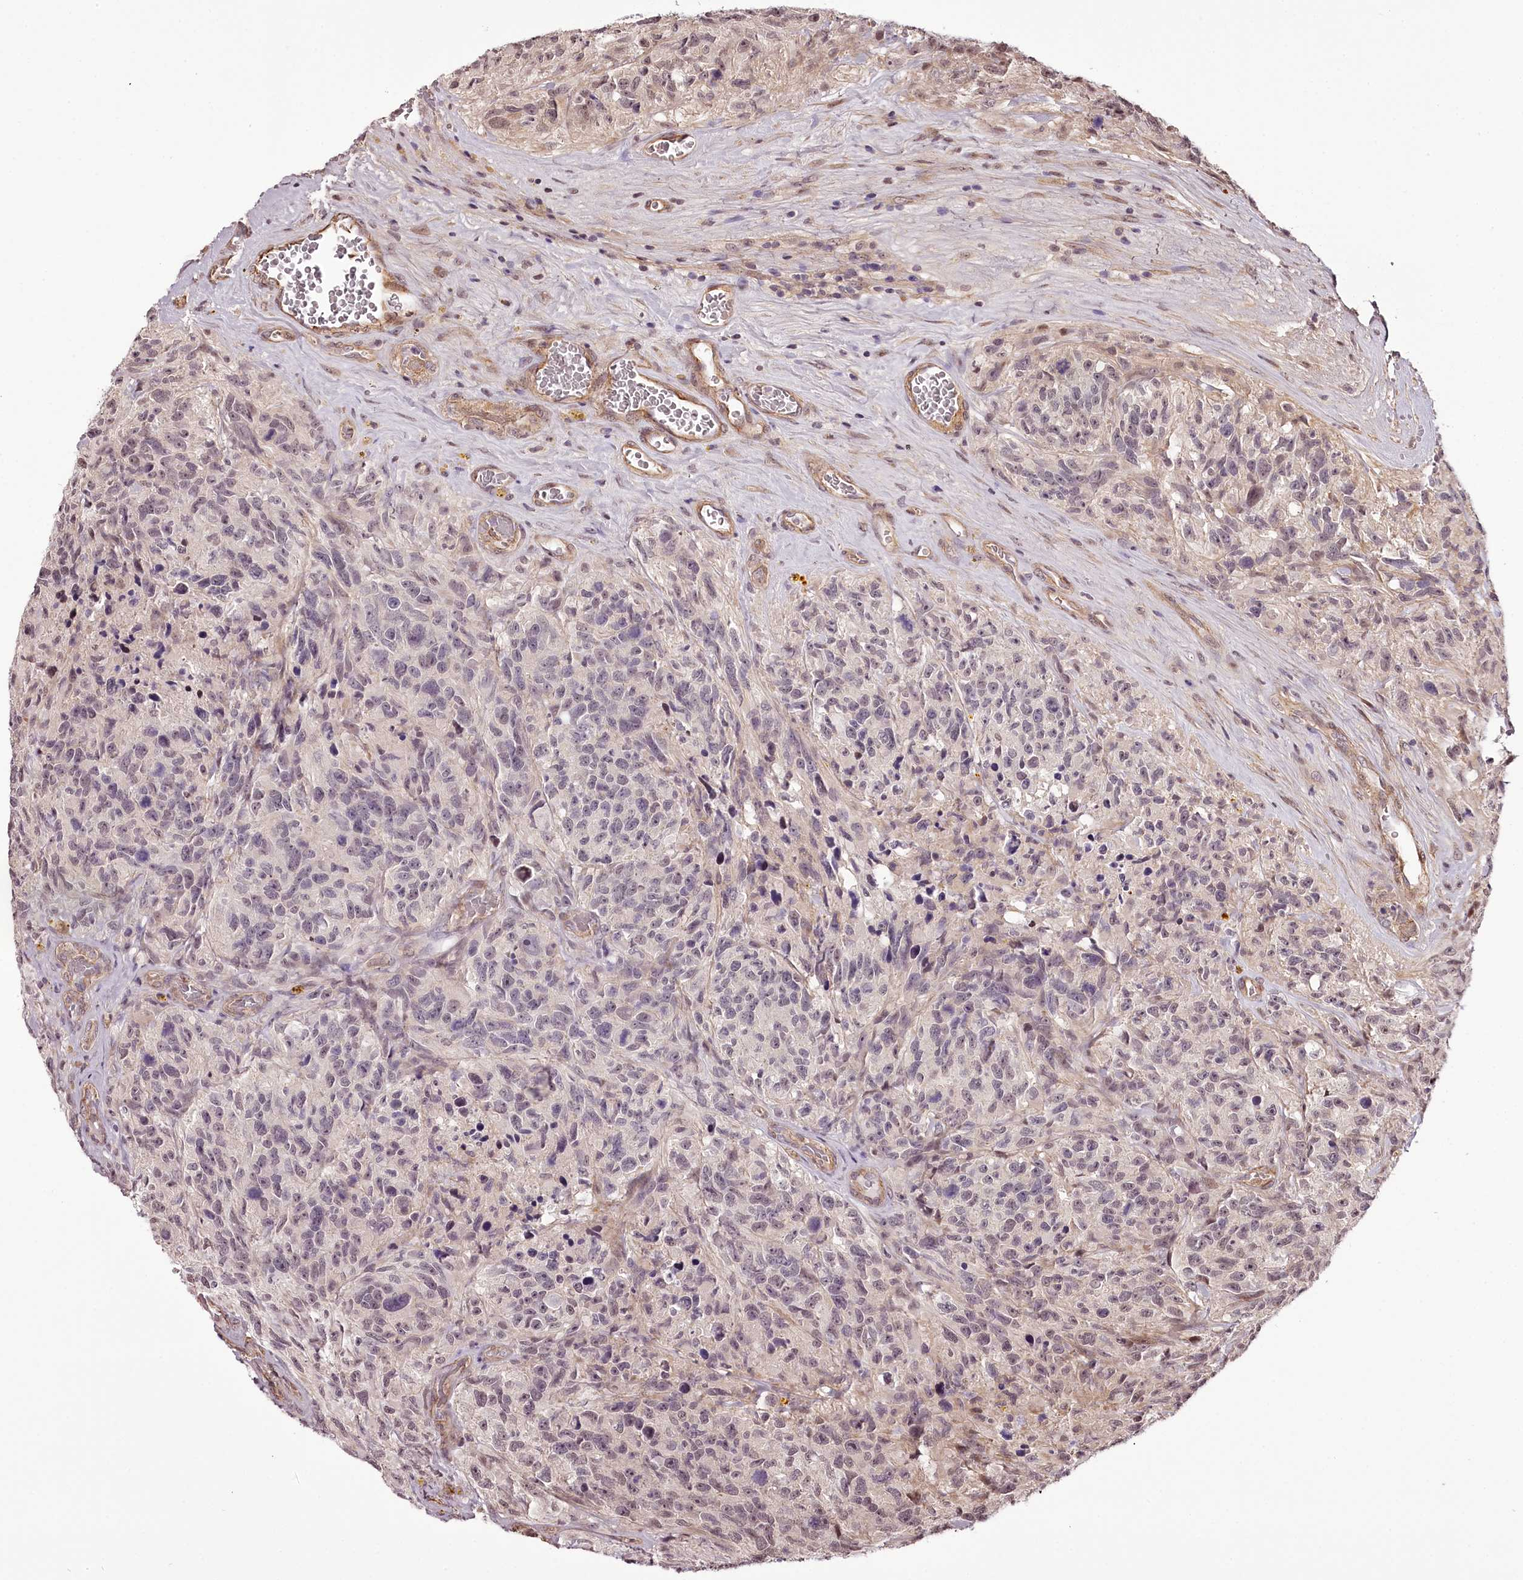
{"staining": {"intensity": "negative", "quantity": "none", "location": "none"}, "tissue": "glioma", "cell_type": "Tumor cells", "image_type": "cancer", "snomed": [{"axis": "morphology", "description": "Glioma, malignant, High grade"}, {"axis": "topography", "description": "Brain"}], "caption": "High magnification brightfield microscopy of glioma stained with DAB (brown) and counterstained with hematoxylin (blue): tumor cells show no significant positivity. (DAB IHC, high magnification).", "gene": "TTC33", "patient": {"sex": "male", "age": 69}}